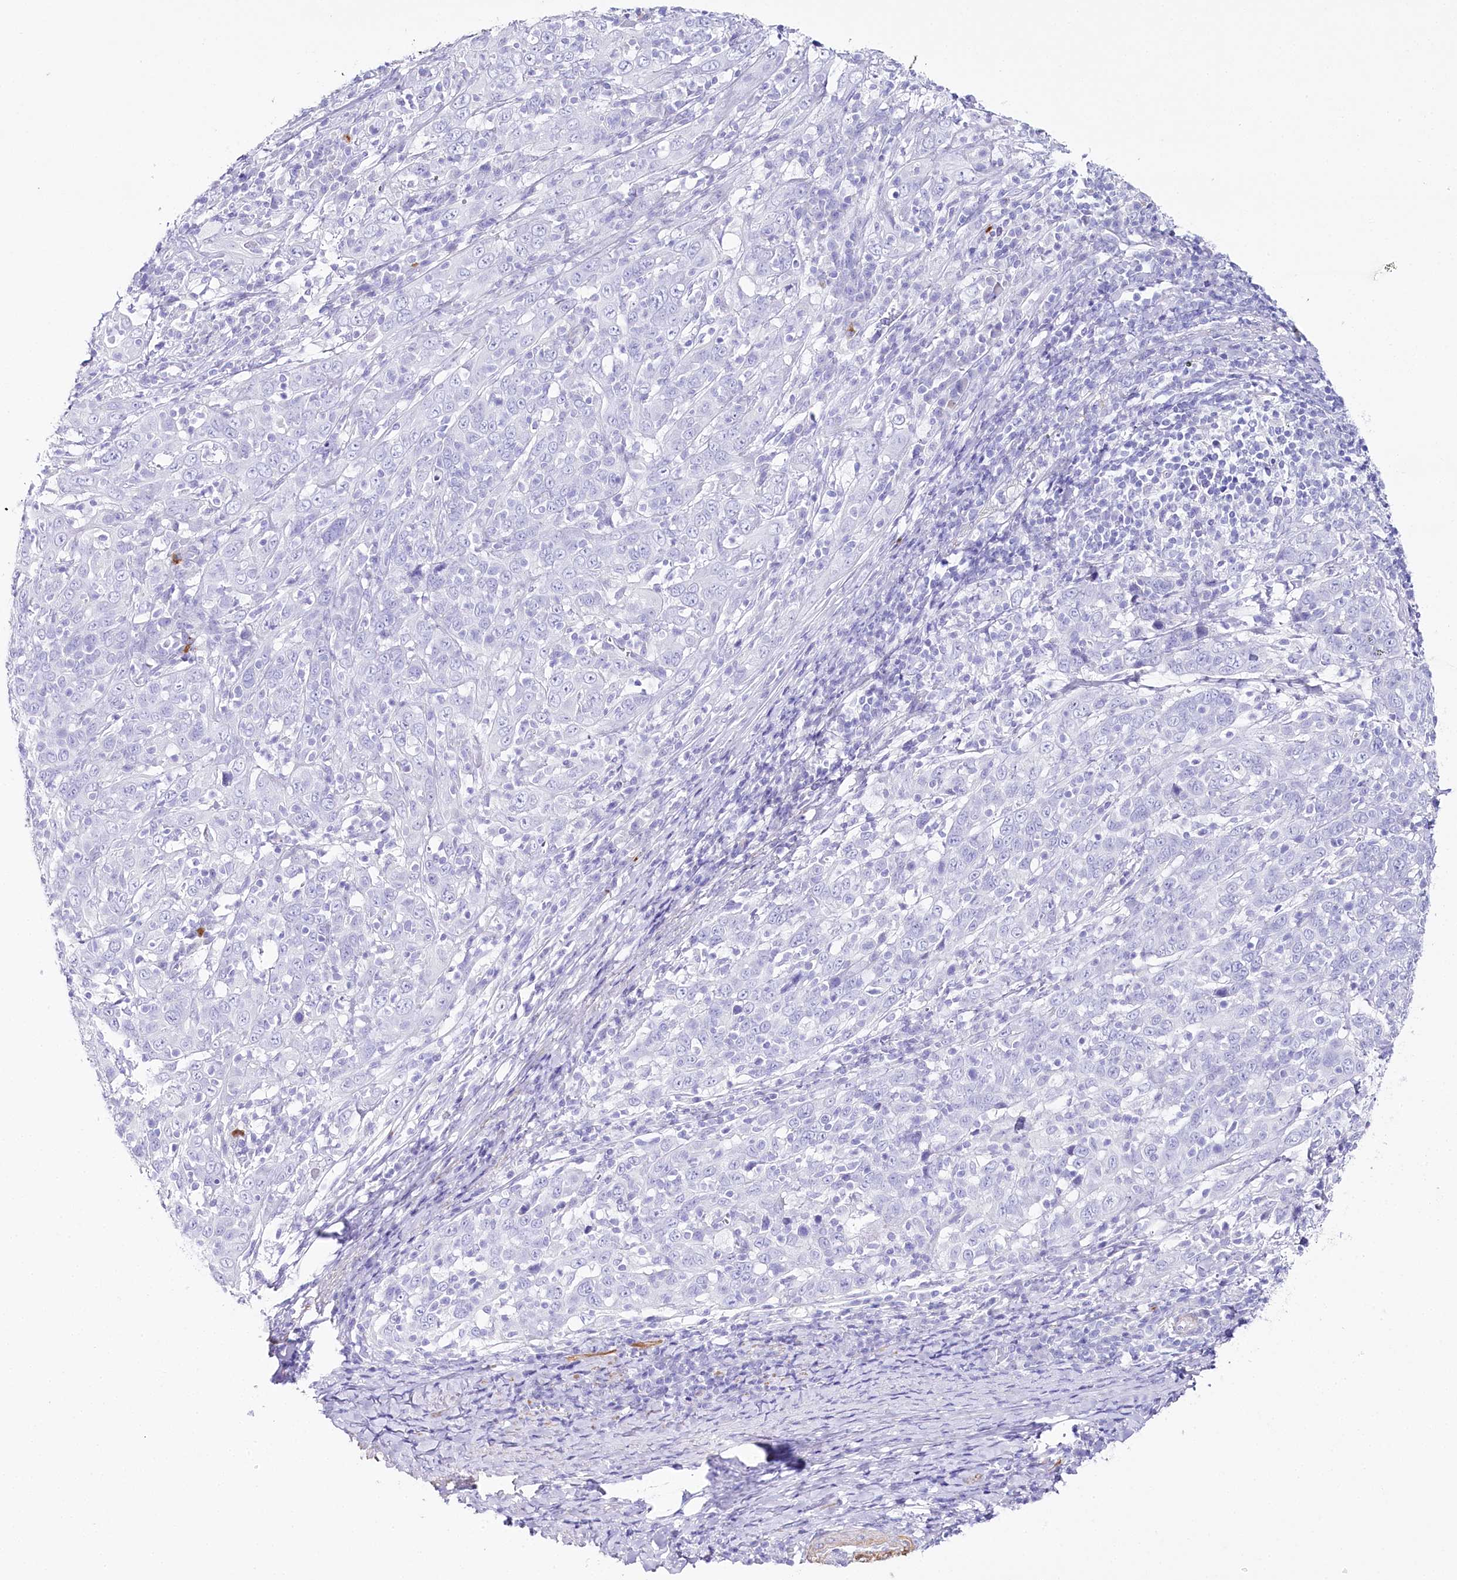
{"staining": {"intensity": "negative", "quantity": "none", "location": "none"}, "tissue": "cervical cancer", "cell_type": "Tumor cells", "image_type": "cancer", "snomed": [{"axis": "morphology", "description": "Squamous cell carcinoma, NOS"}, {"axis": "topography", "description": "Cervix"}], "caption": "IHC of cervical cancer (squamous cell carcinoma) shows no positivity in tumor cells.", "gene": "CSN3", "patient": {"sex": "female", "age": 46}}